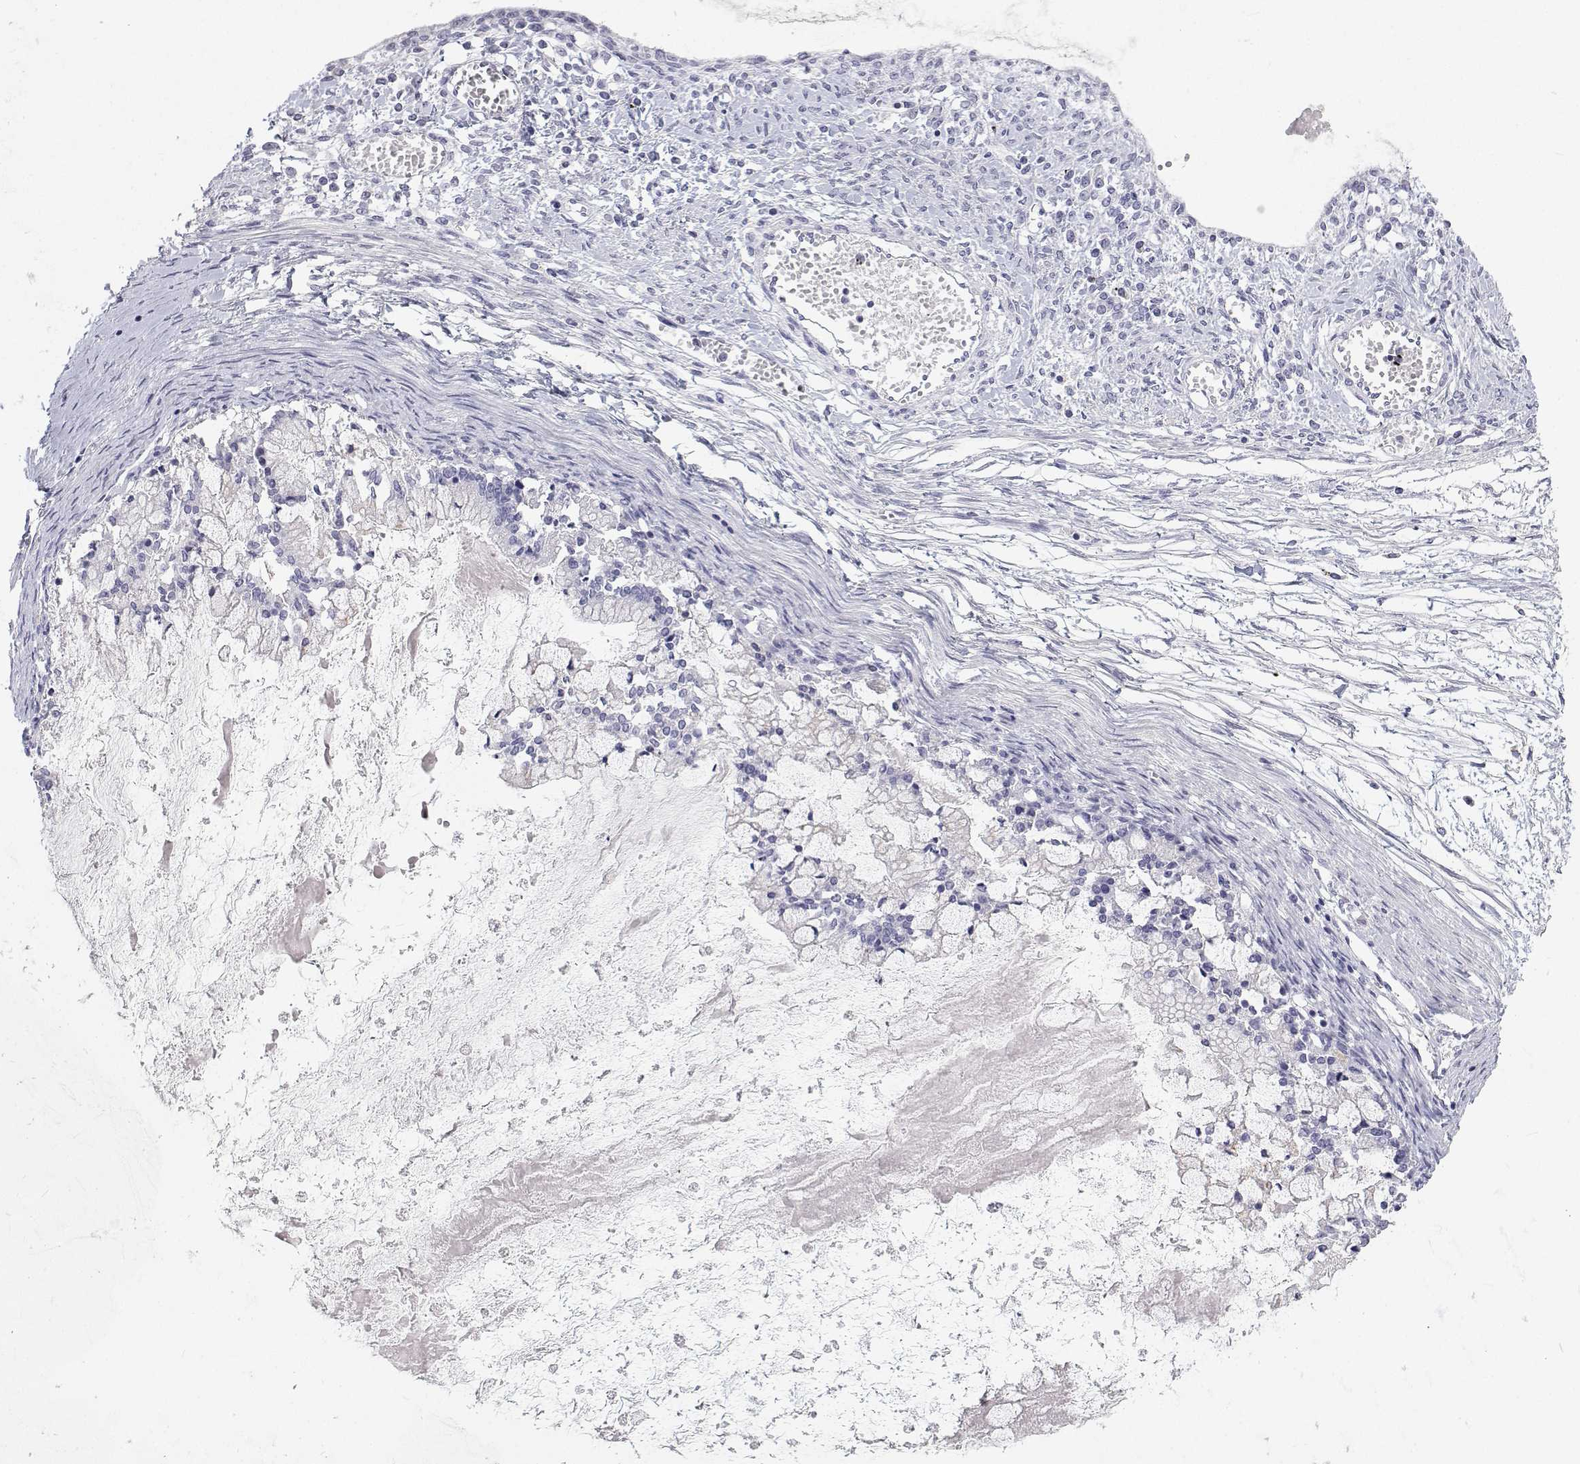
{"staining": {"intensity": "negative", "quantity": "none", "location": "none"}, "tissue": "ovarian cancer", "cell_type": "Tumor cells", "image_type": "cancer", "snomed": [{"axis": "morphology", "description": "Cystadenocarcinoma, mucinous, NOS"}, {"axis": "topography", "description": "Ovary"}], "caption": "Mucinous cystadenocarcinoma (ovarian) was stained to show a protein in brown. There is no significant expression in tumor cells.", "gene": "NCR2", "patient": {"sex": "female", "age": 67}}